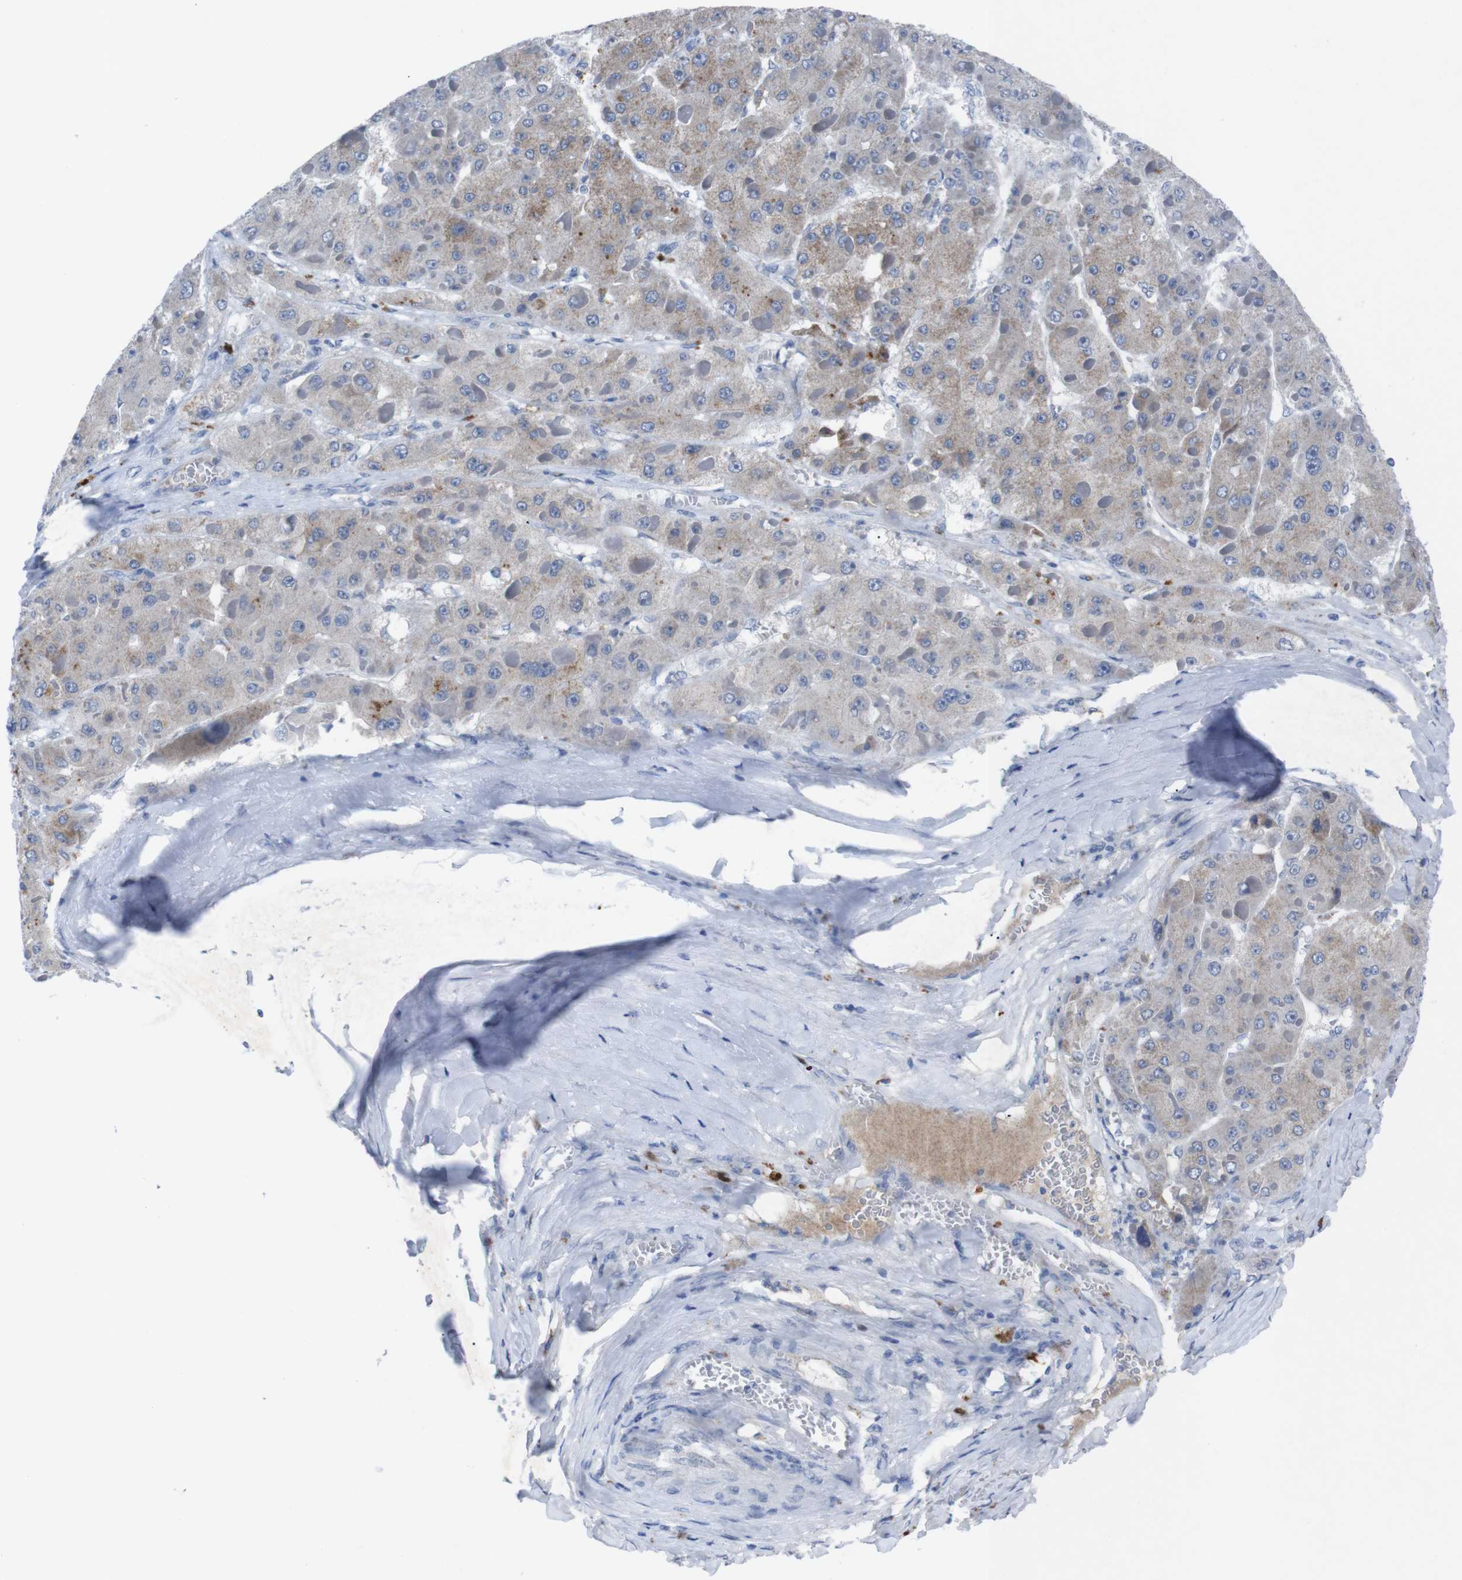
{"staining": {"intensity": "moderate", "quantity": "25%-75%", "location": "cytoplasmic/membranous"}, "tissue": "liver cancer", "cell_type": "Tumor cells", "image_type": "cancer", "snomed": [{"axis": "morphology", "description": "Carcinoma, Hepatocellular, NOS"}, {"axis": "topography", "description": "Liver"}], "caption": "Liver cancer tissue exhibits moderate cytoplasmic/membranous positivity in about 25%-75% of tumor cells, visualized by immunohistochemistry.", "gene": "IRF4", "patient": {"sex": "female", "age": 73}}